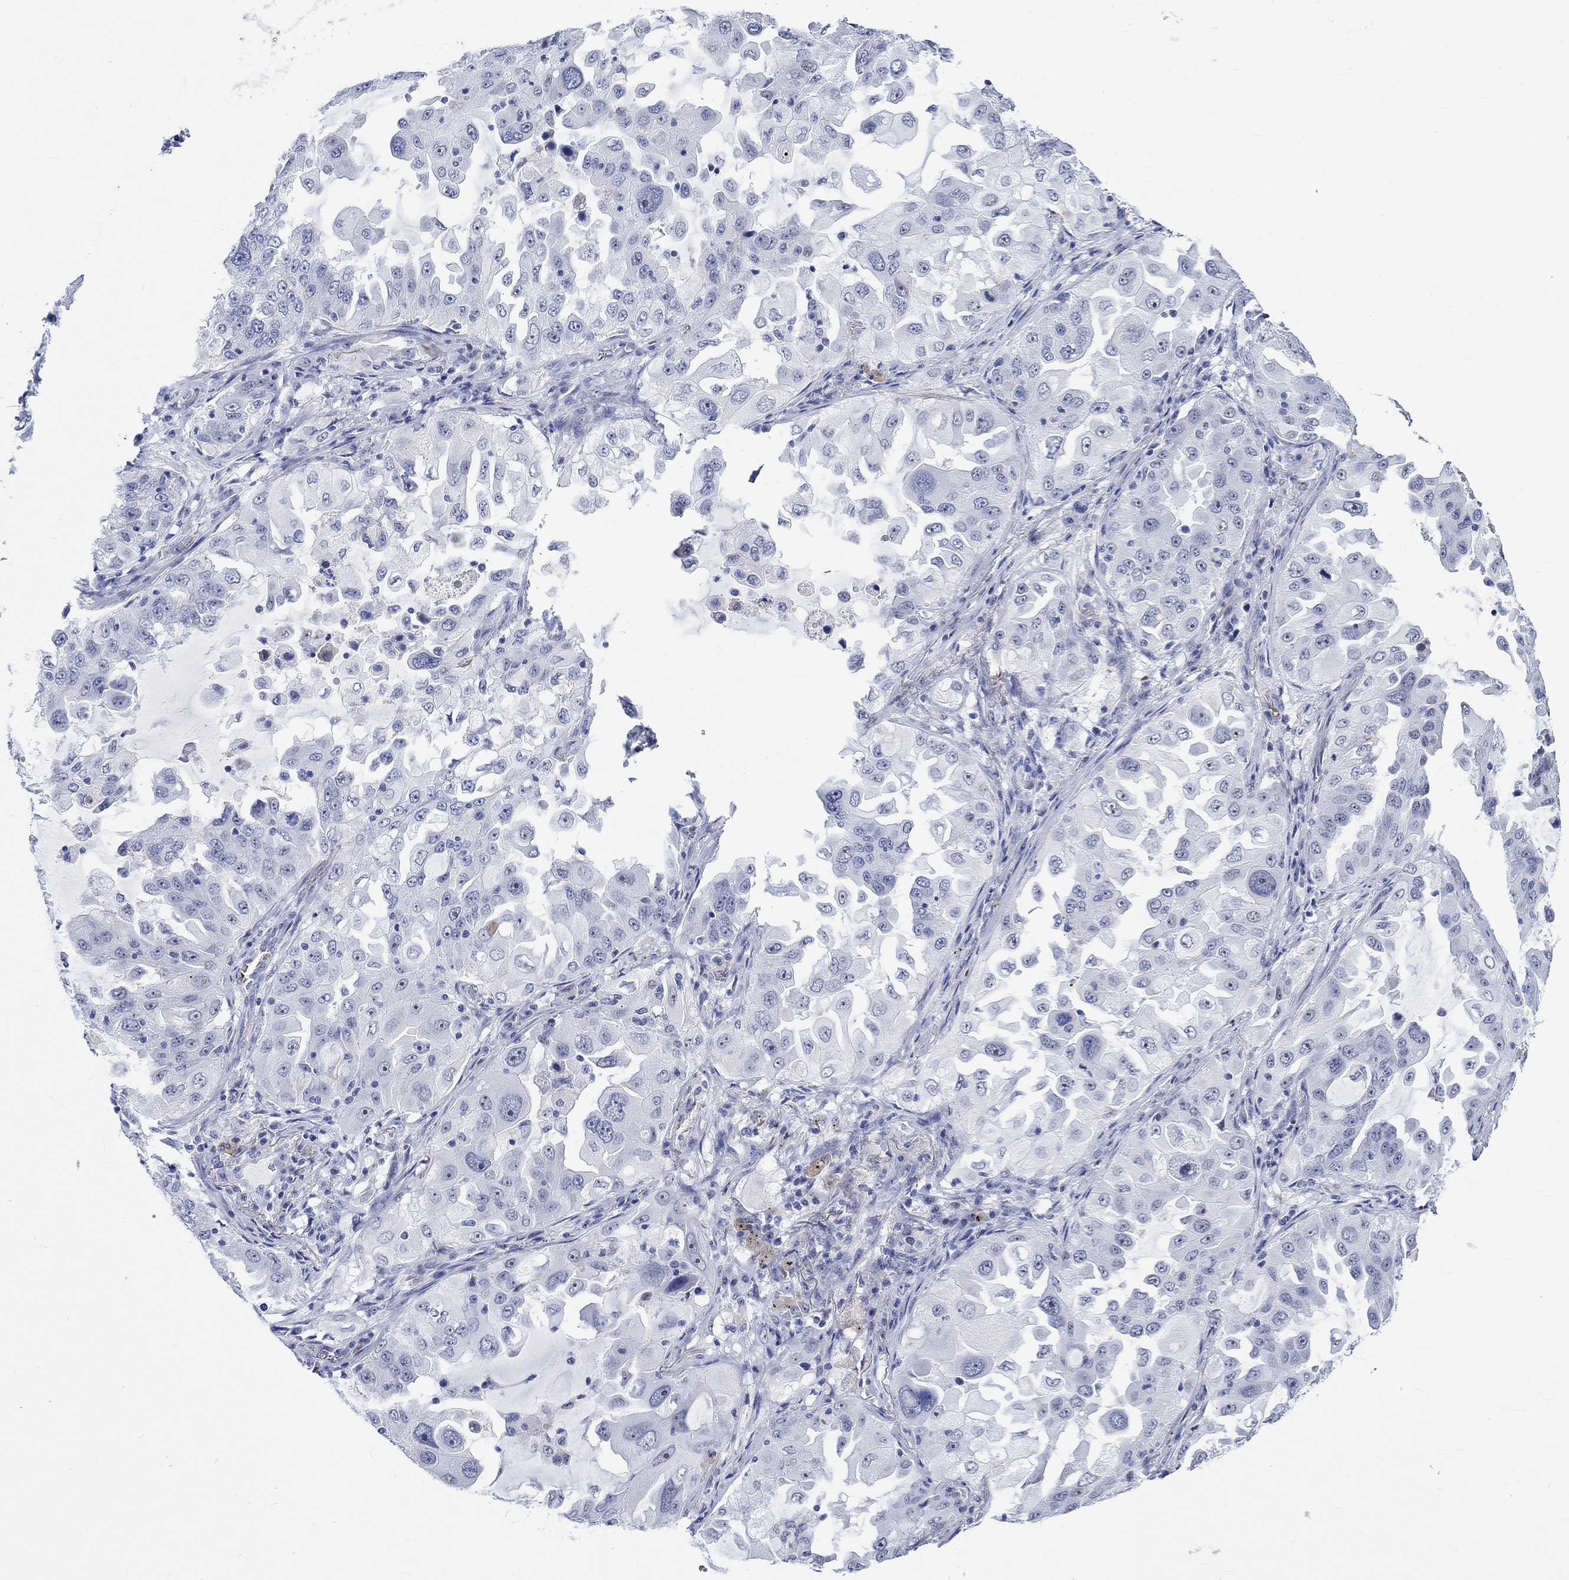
{"staining": {"intensity": "negative", "quantity": "none", "location": "none"}, "tissue": "lung cancer", "cell_type": "Tumor cells", "image_type": "cancer", "snomed": [{"axis": "morphology", "description": "Adenocarcinoma, NOS"}, {"axis": "topography", "description": "Lung"}], "caption": "The micrograph displays no staining of tumor cells in lung adenocarcinoma. (Brightfield microscopy of DAB immunohistochemistry at high magnification).", "gene": "ZNF446", "patient": {"sex": "female", "age": 61}}